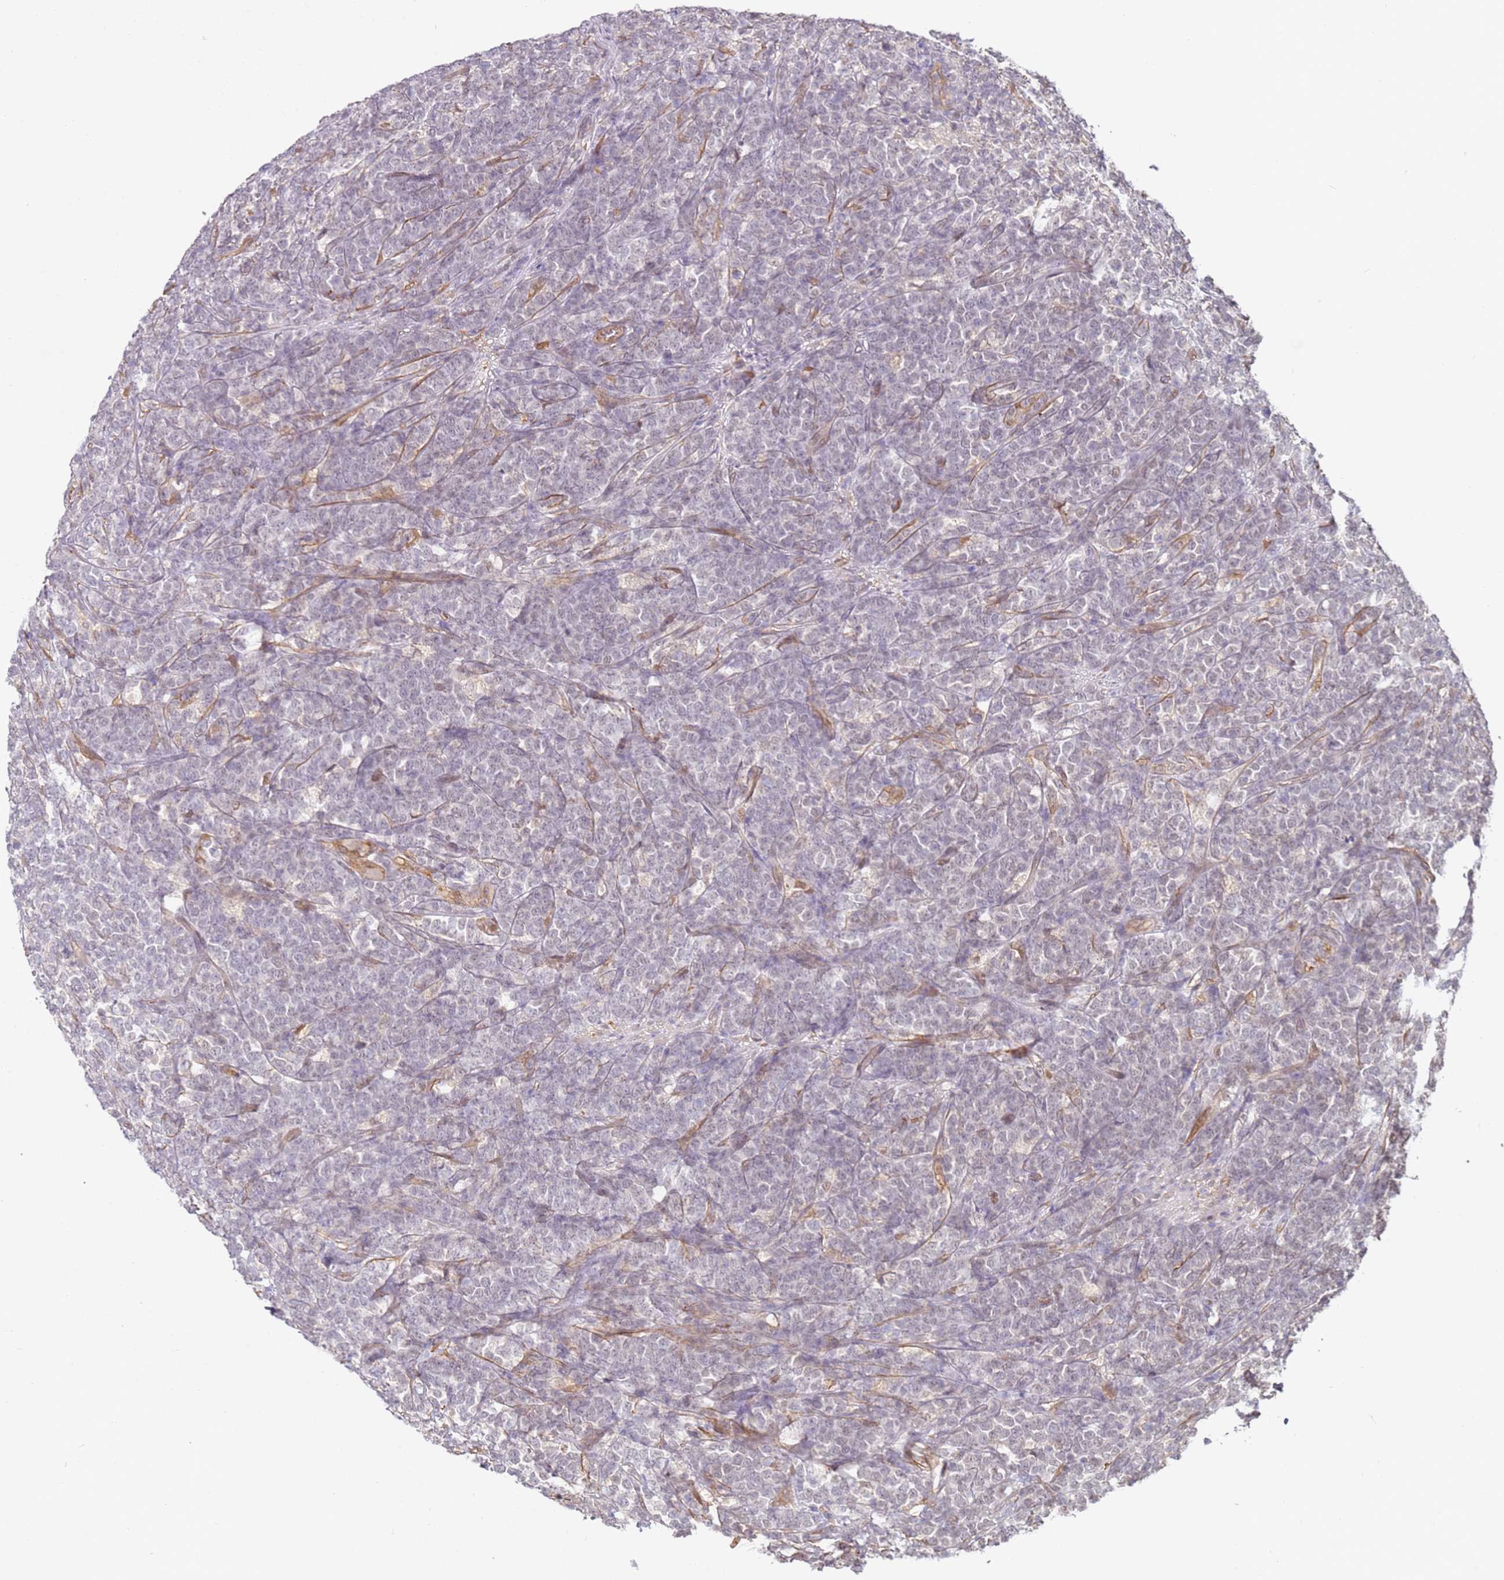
{"staining": {"intensity": "negative", "quantity": "none", "location": "none"}, "tissue": "lymphoma", "cell_type": "Tumor cells", "image_type": "cancer", "snomed": [{"axis": "morphology", "description": "Malignant lymphoma, non-Hodgkin's type, High grade"}, {"axis": "topography", "description": "Small intestine"}], "caption": "DAB immunohistochemical staining of human malignant lymphoma, non-Hodgkin's type (high-grade) displays no significant staining in tumor cells.", "gene": "WDR93", "patient": {"sex": "male", "age": 8}}